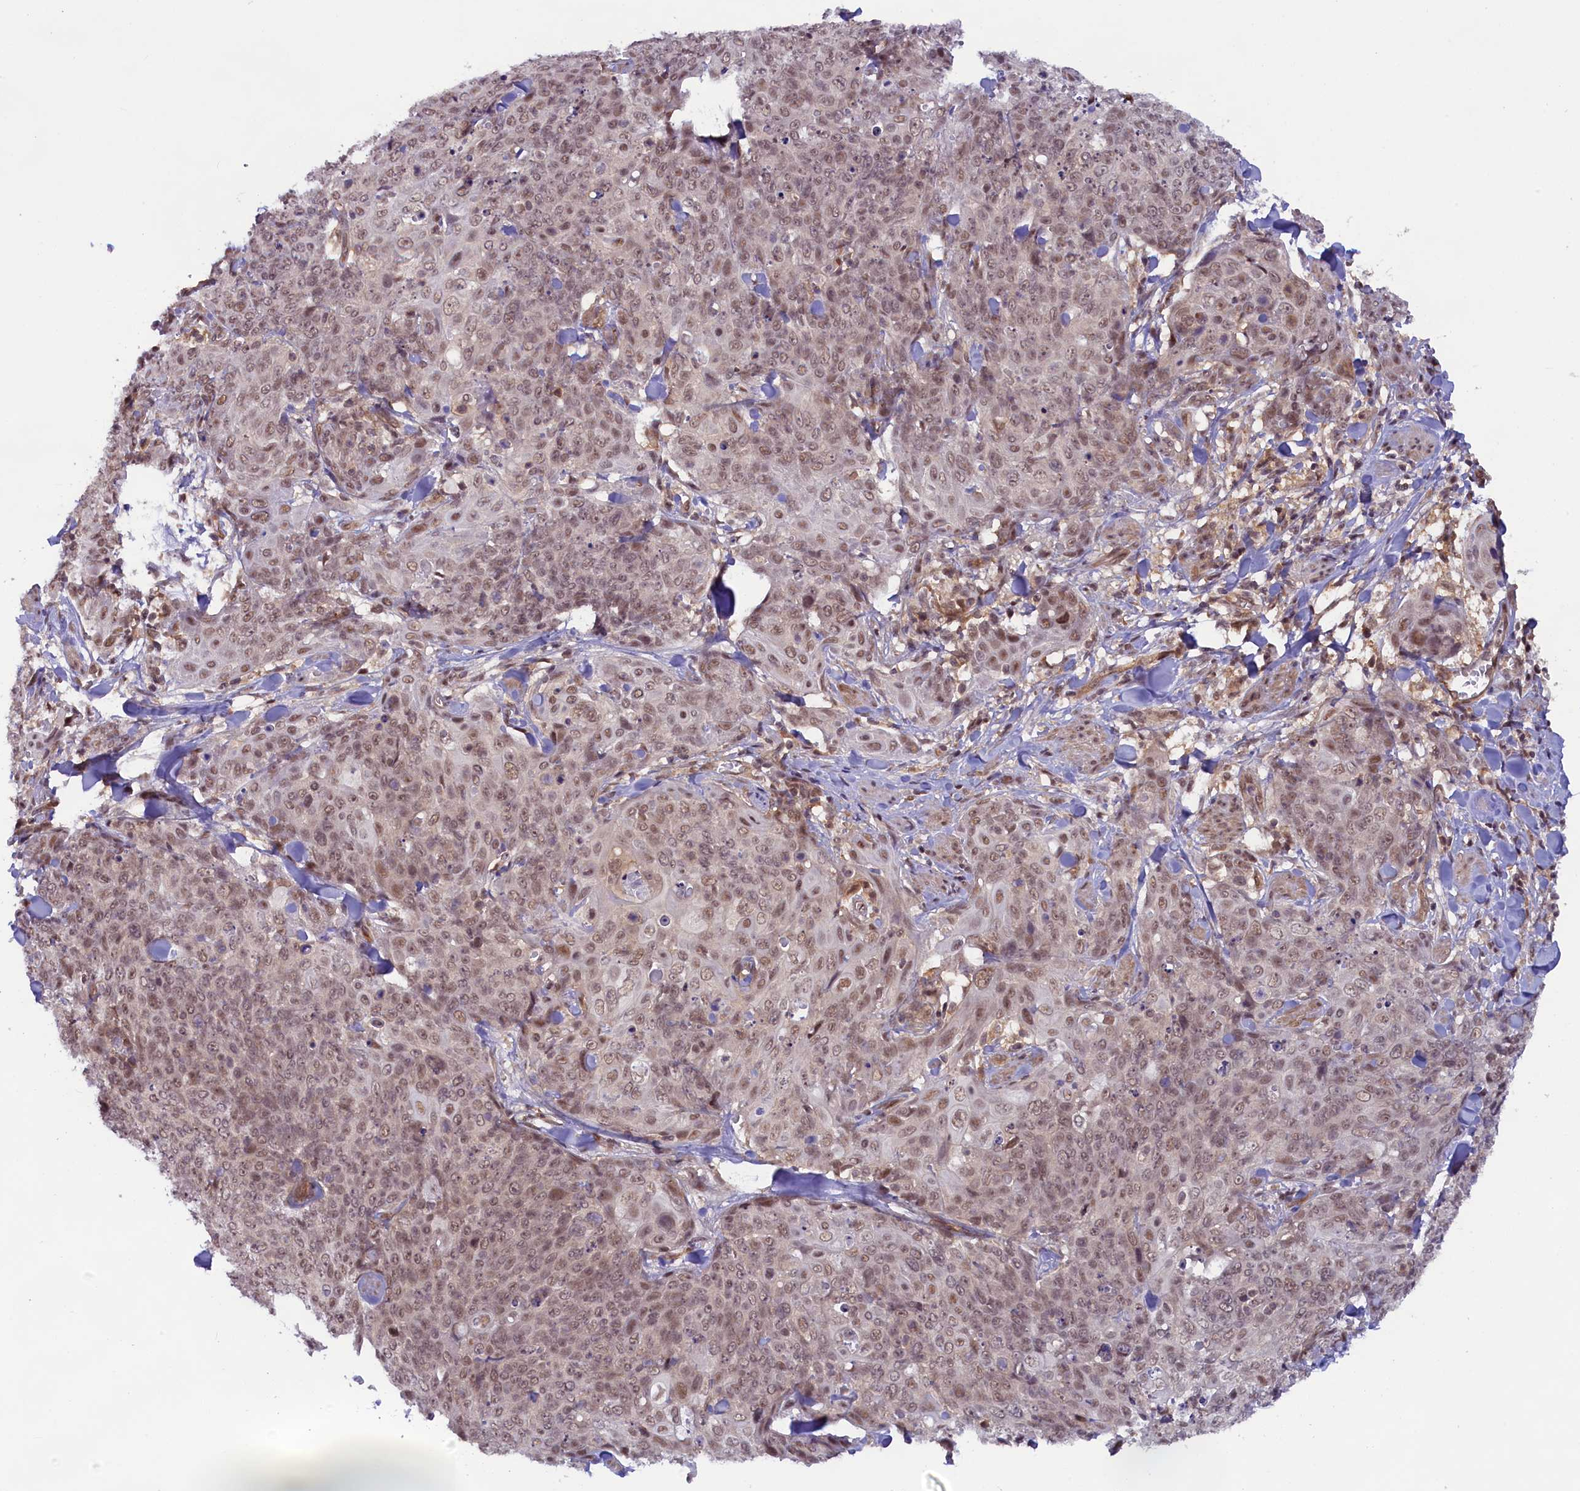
{"staining": {"intensity": "weak", "quantity": ">75%", "location": "nuclear"}, "tissue": "skin cancer", "cell_type": "Tumor cells", "image_type": "cancer", "snomed": [{"axis": "morphology", "description": "Squamous cell carcinoma, NOS"}, {"axis": "topography", "description": "Skin"}, {"axis": "topography", "description": "Vulva"}], "caption": "IHC (DAB (3,3'-diaminobenzidine)) staining of human skin cancer demonstrates weak nuclear protein expression in approximately >75% of tumor cells.", "gene": "FCHO1", "patient": {"sex": "female", "age": 85}}